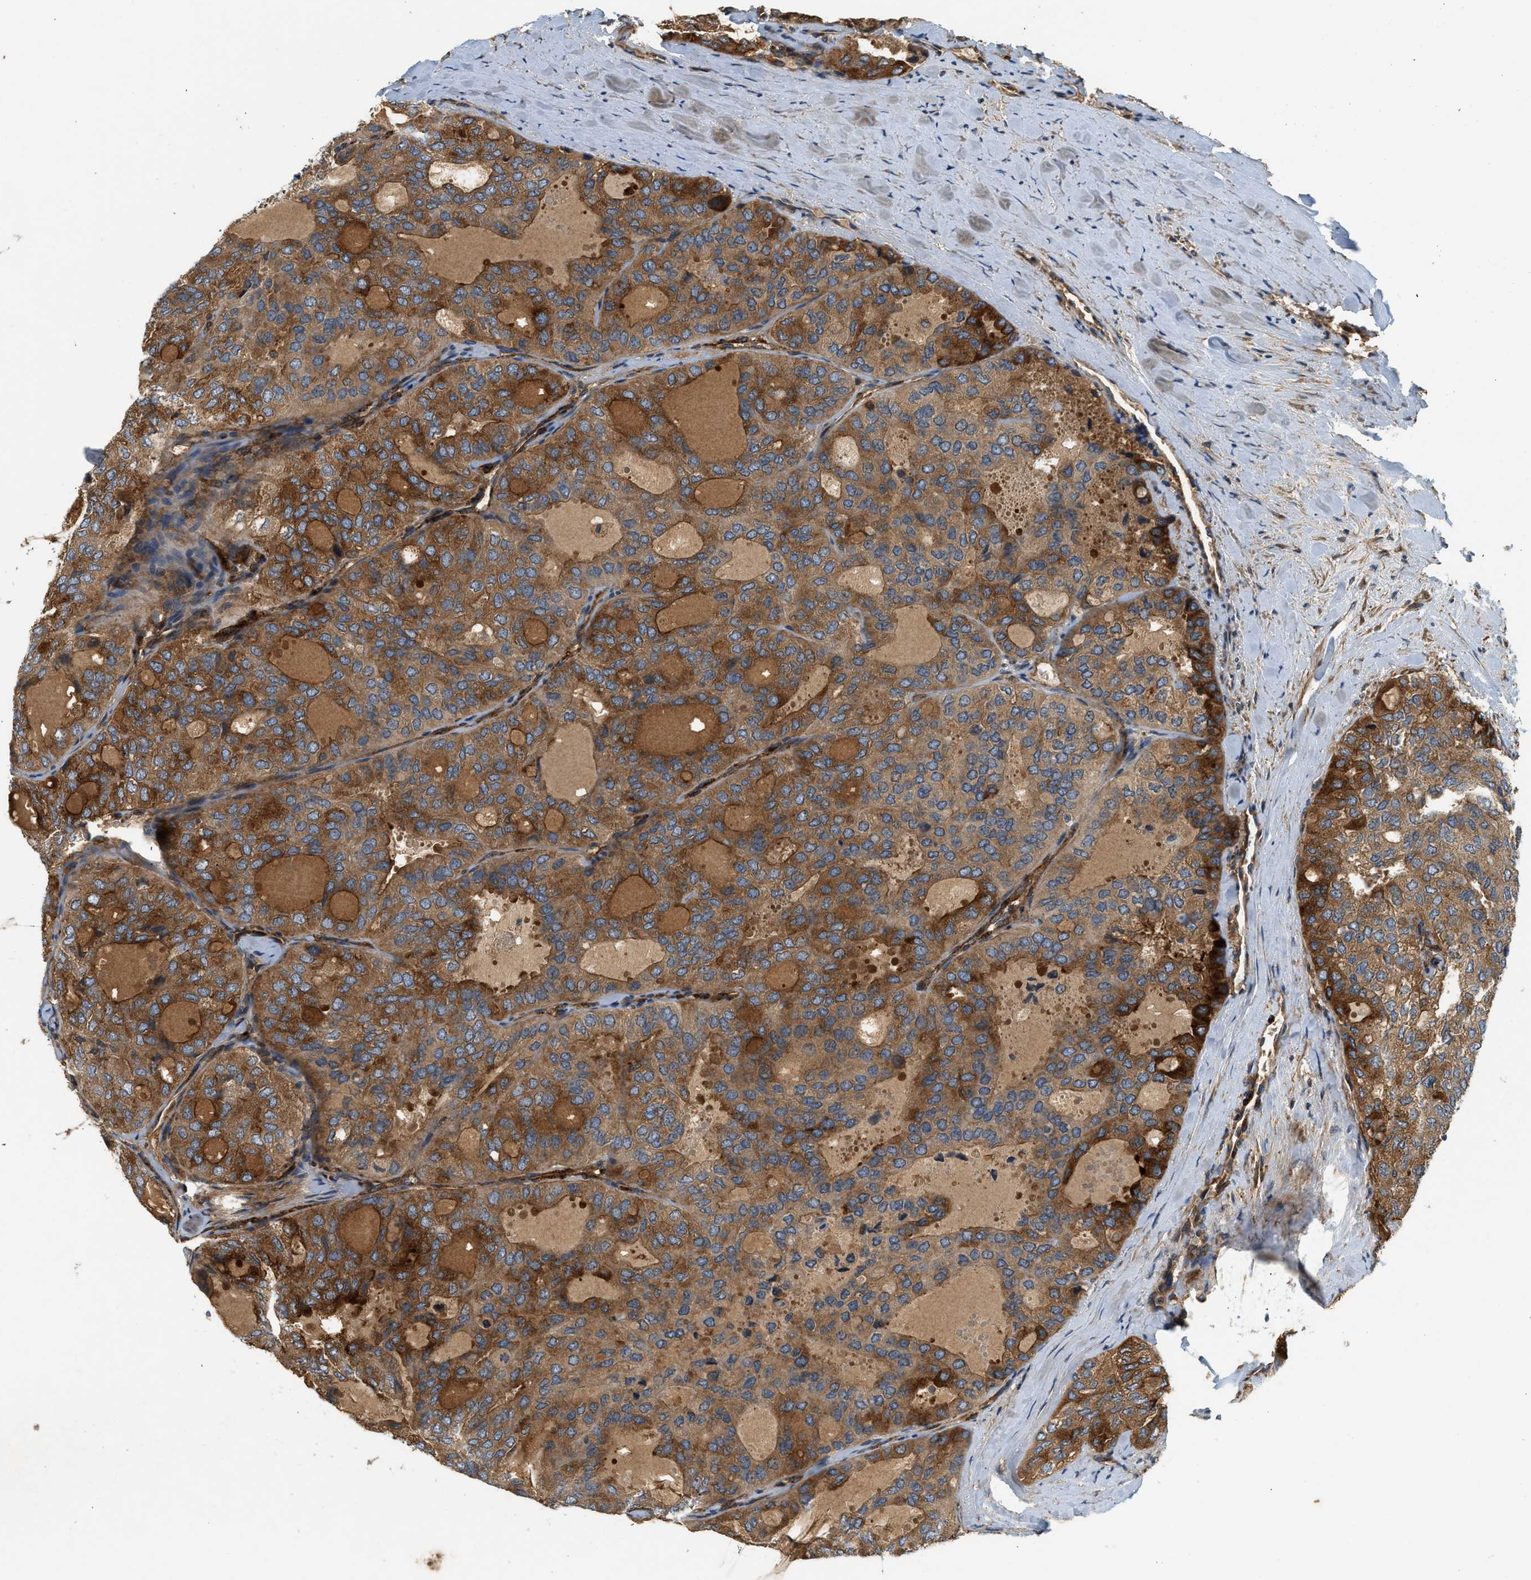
{"staining": {"intensity": "strong", "quantity": ">75%", "location": "cytoplasmic/membranous"}, "tissue": "thyroid cancer", "cell_type": "Tumor cells", "image_type": "cancer", "snomed": [{"axis": "morphology", "description": "Follicular adenoma carcinoma, NOS"}, {"axis": "topography", "description": "Thyroid gland"}], "caption": "Protein expression analysis of follicular adenoma carcinoma (thyroid) shows strong cytoplasmic/membranous staining in about >75% of tumor cells.", "gene": "HIP1", "patient": {"sex": "male", "age": 75}}